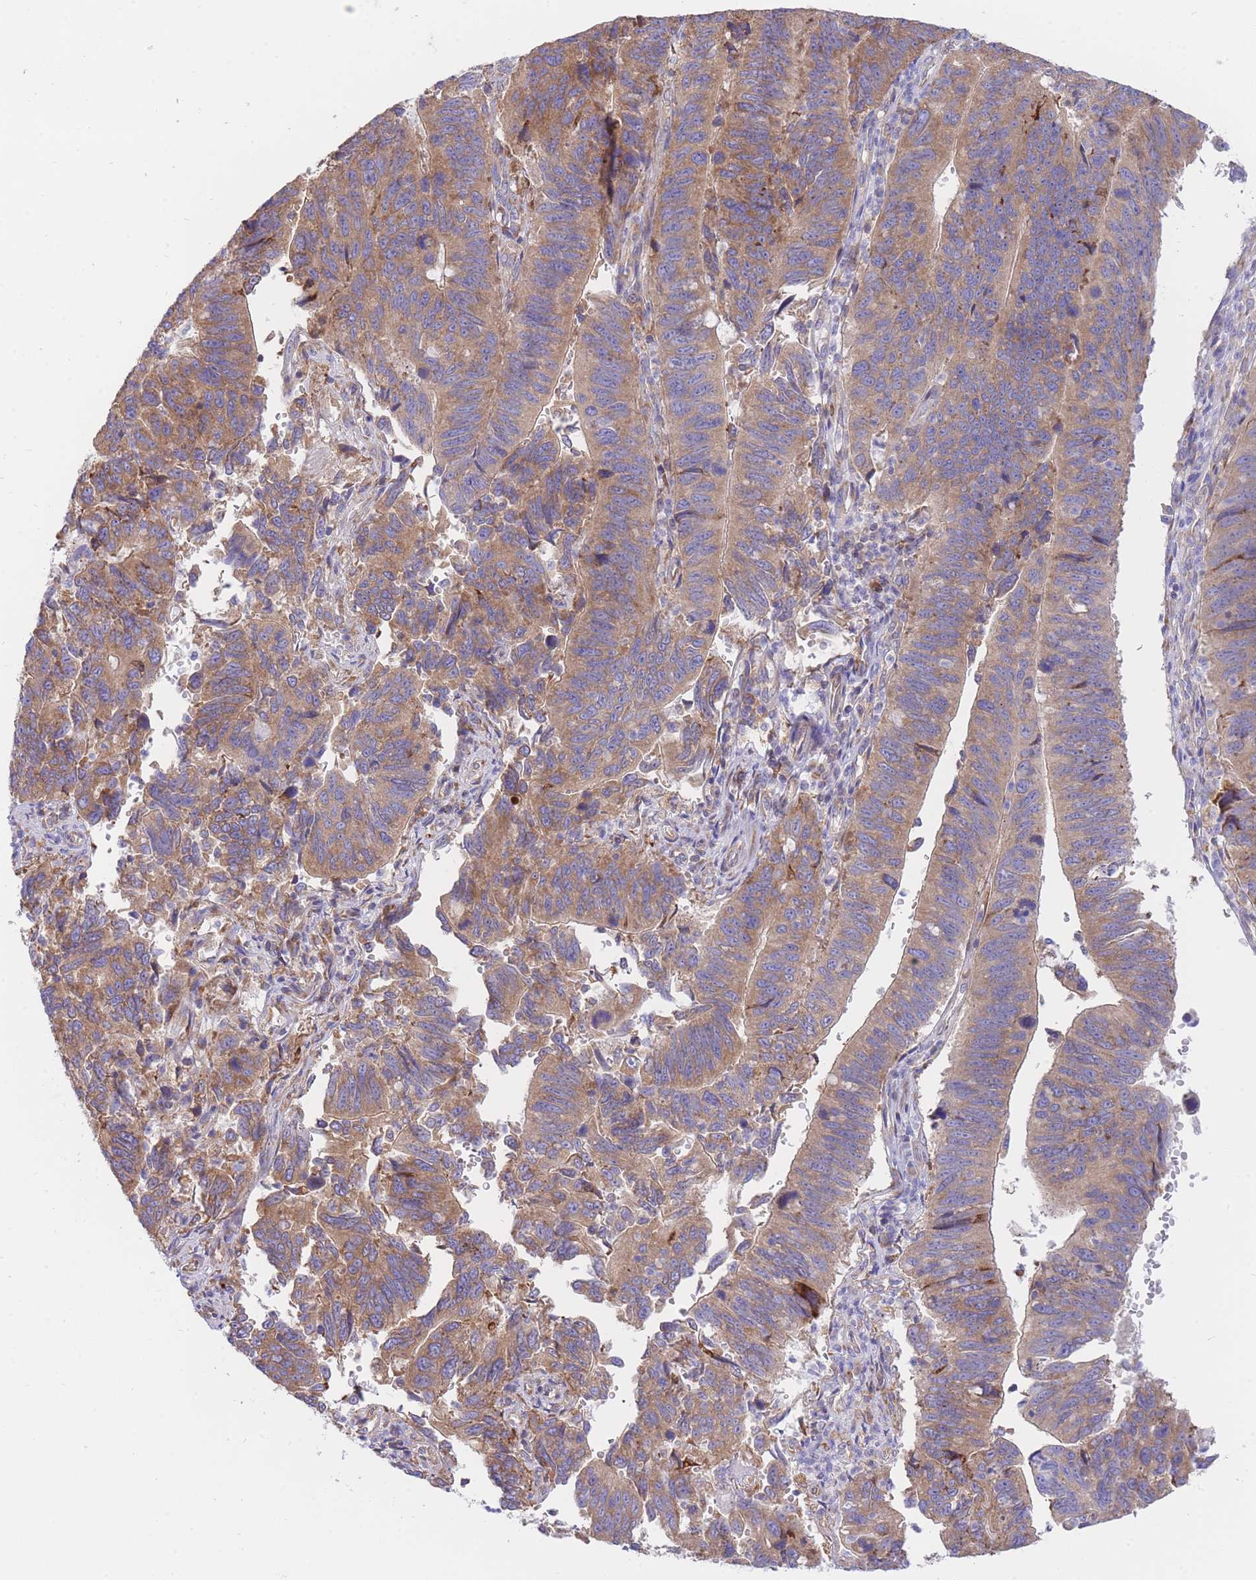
{"staining": {"intensity": "moderate", "quantity": ">75%", "location": "cytoplasmic/membranous"}, "tissue": "stomach cancer", "cell_type": "Tumor cells", "image_type": "cancer", "snomed": [{"axis": "morphology", "description": "Adenocarcinoma, NOS"}, {"axis": "topography", "description": "Stomach"}], "caption": "Moderate cytoplasmic/membranous expression for a protein is identified in about >75% of tumor cells of stomach cancer using immunohistochemistry.", "gene": "SH2B2", "patient": {"sex": "male", "age": 59}}